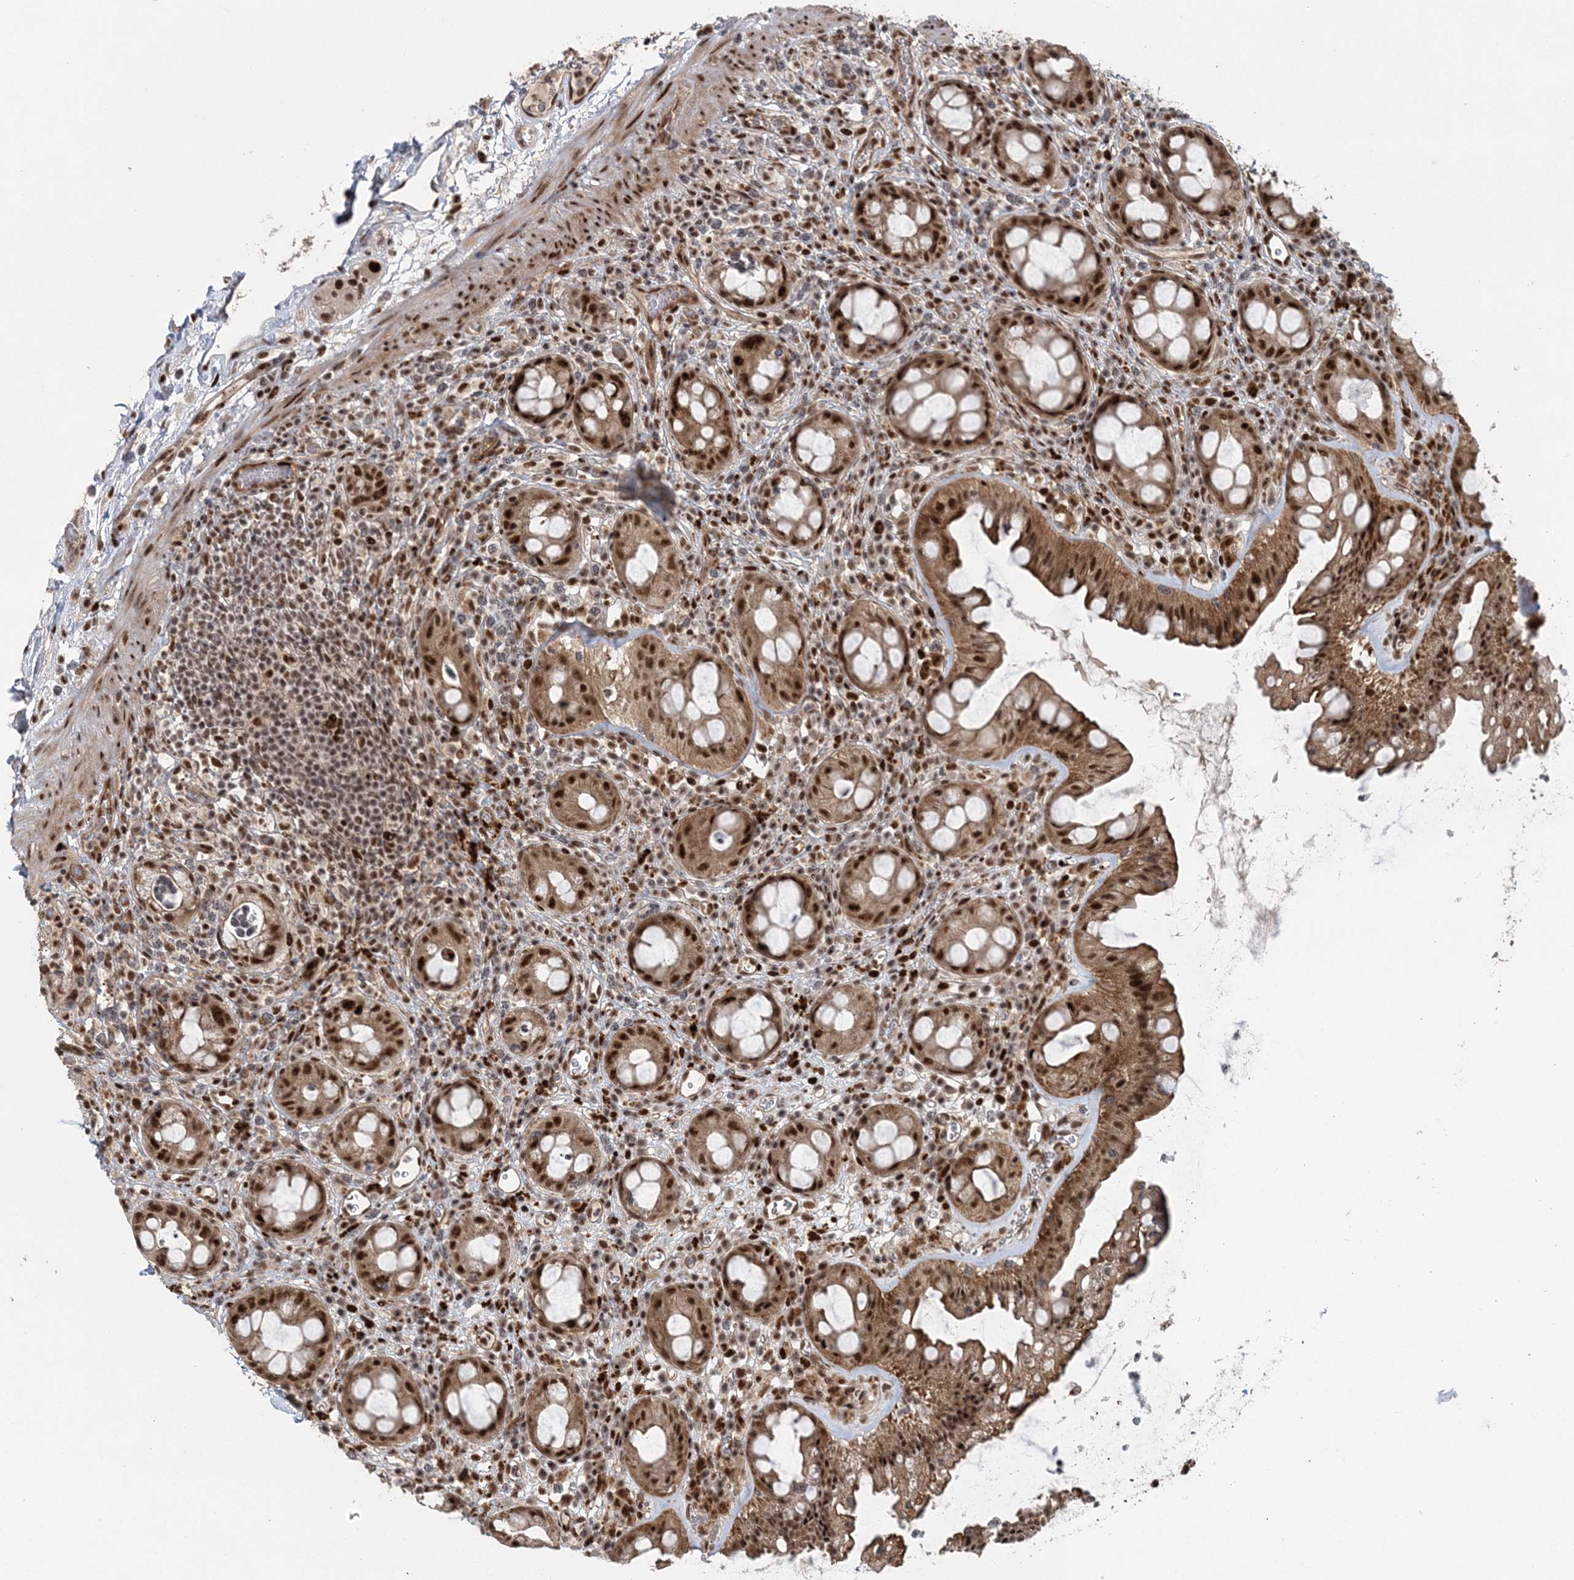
{"staining": {"intensity": "strong", "quantity": ">75%", "location": "cytoplasmic/membranous,nuclear"}, "tissue": "rectum", "cell_type": "Glandular cells", "image_type": "normal", "snomed": [{"axis": "morphology", "description": "Normal tissue, NOS"}, {"axis": "topography", "description": "Rectum"}], "caption": "A brown stain highlights strong cytoplasmic/membranous,nuclear staining of a protein in glandular cells of unremarkable rectum.", "gene": "CWC22", "patient": {"sex": "female", "age": 57}}